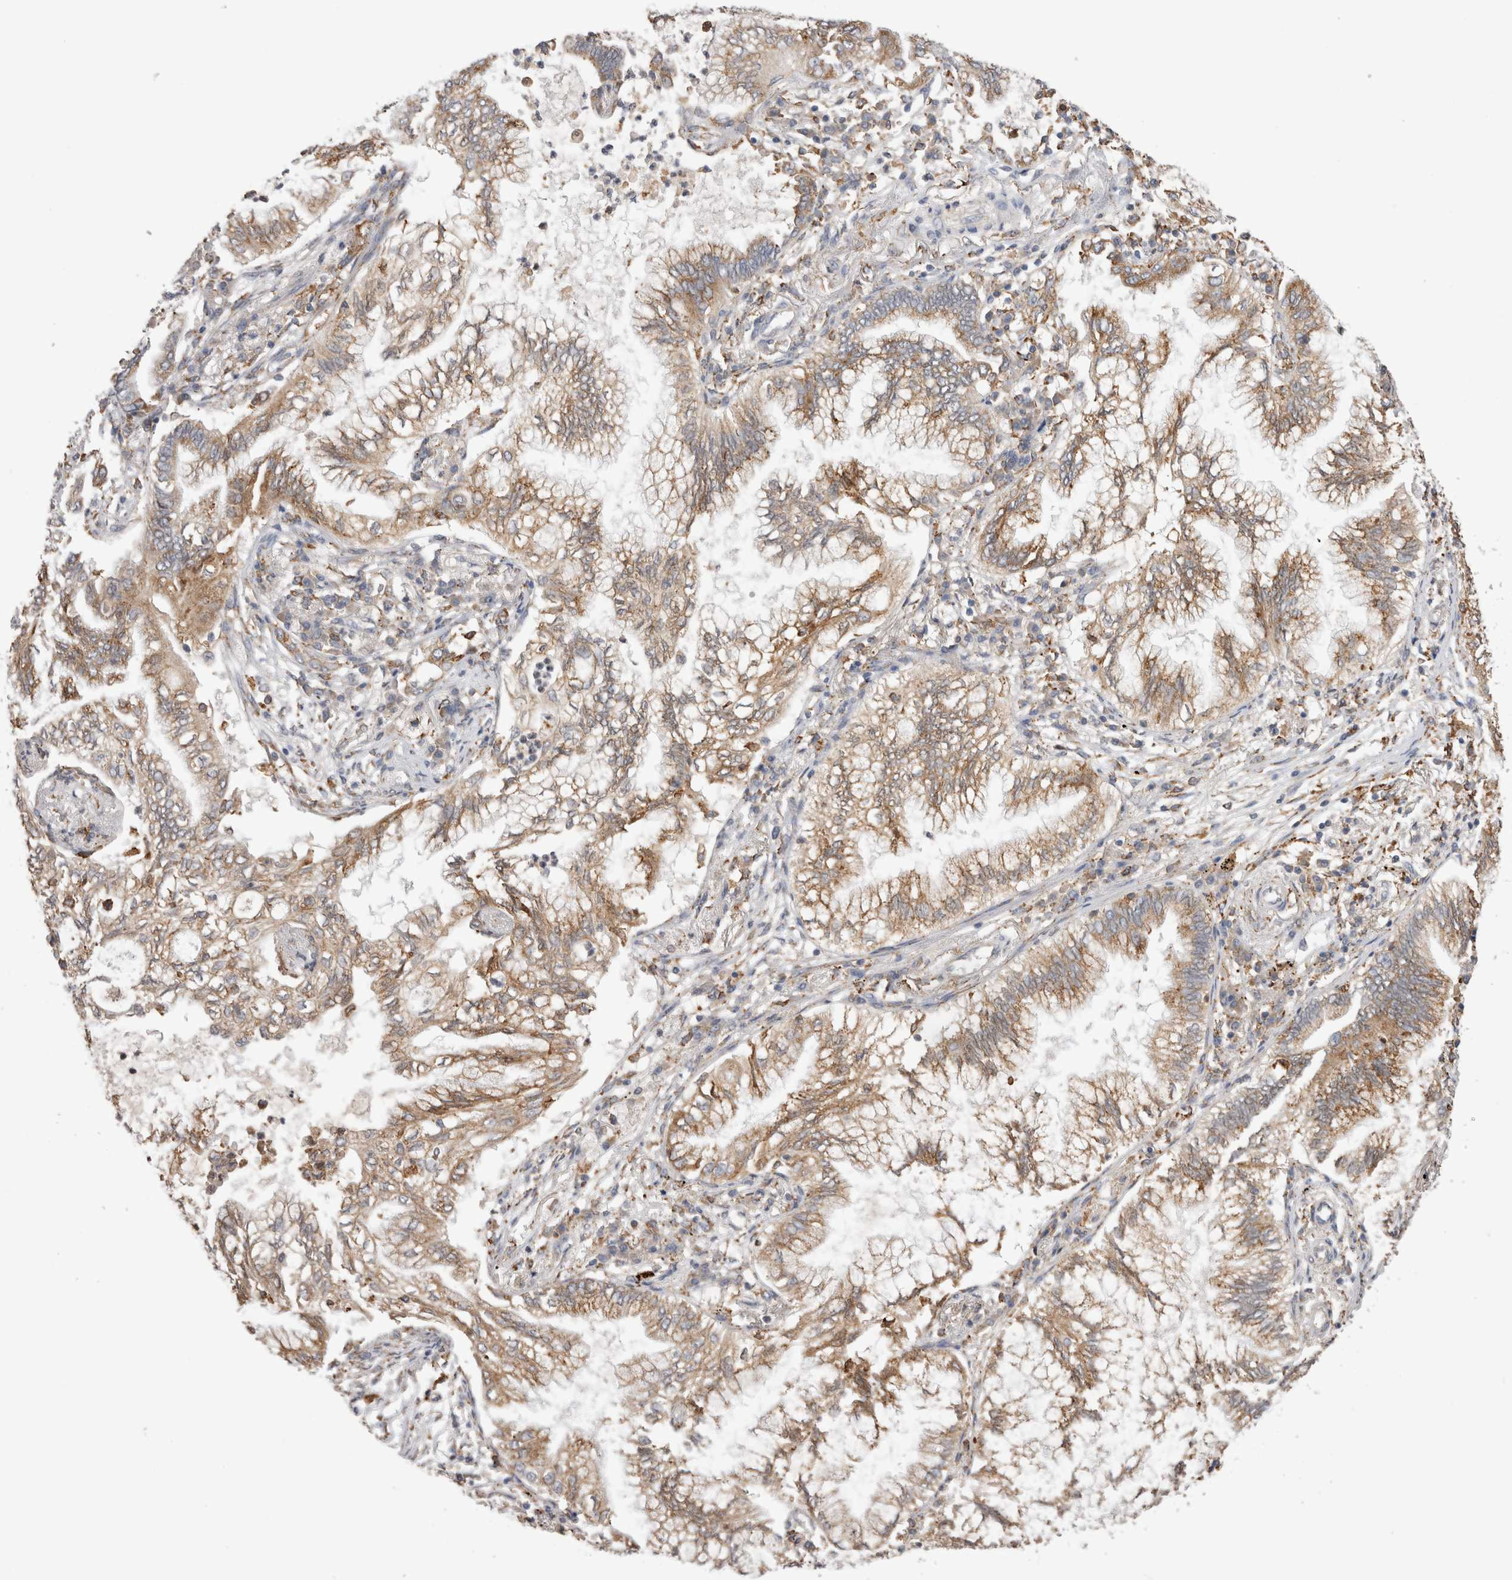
{"staining": {"intensity": "moderate", "quantity": ">75%", "location": "cytoplasmic/membranous"}, "tissue": "lung cancer", "cell_type": "Tumor cells", "image_type": "cancer", "snomed": [{"axis": "morphology", "description": "Normal tissue, NOS"}, {"axis": "morphology", "description": "Adenocarcinoma, NOS"}, {"axis": "topography", "description": "Bronchus"}, {"axis": "topography", "description": "Lung"}], "caption": "Protein expression analysis of adenocarcinoma (lung) shows moderate cytoplasmic/membranous staining in approximately >75% of tumor cells.", "gene": "LRPAP1", "patient": {"sex": "female", "age": 70}}